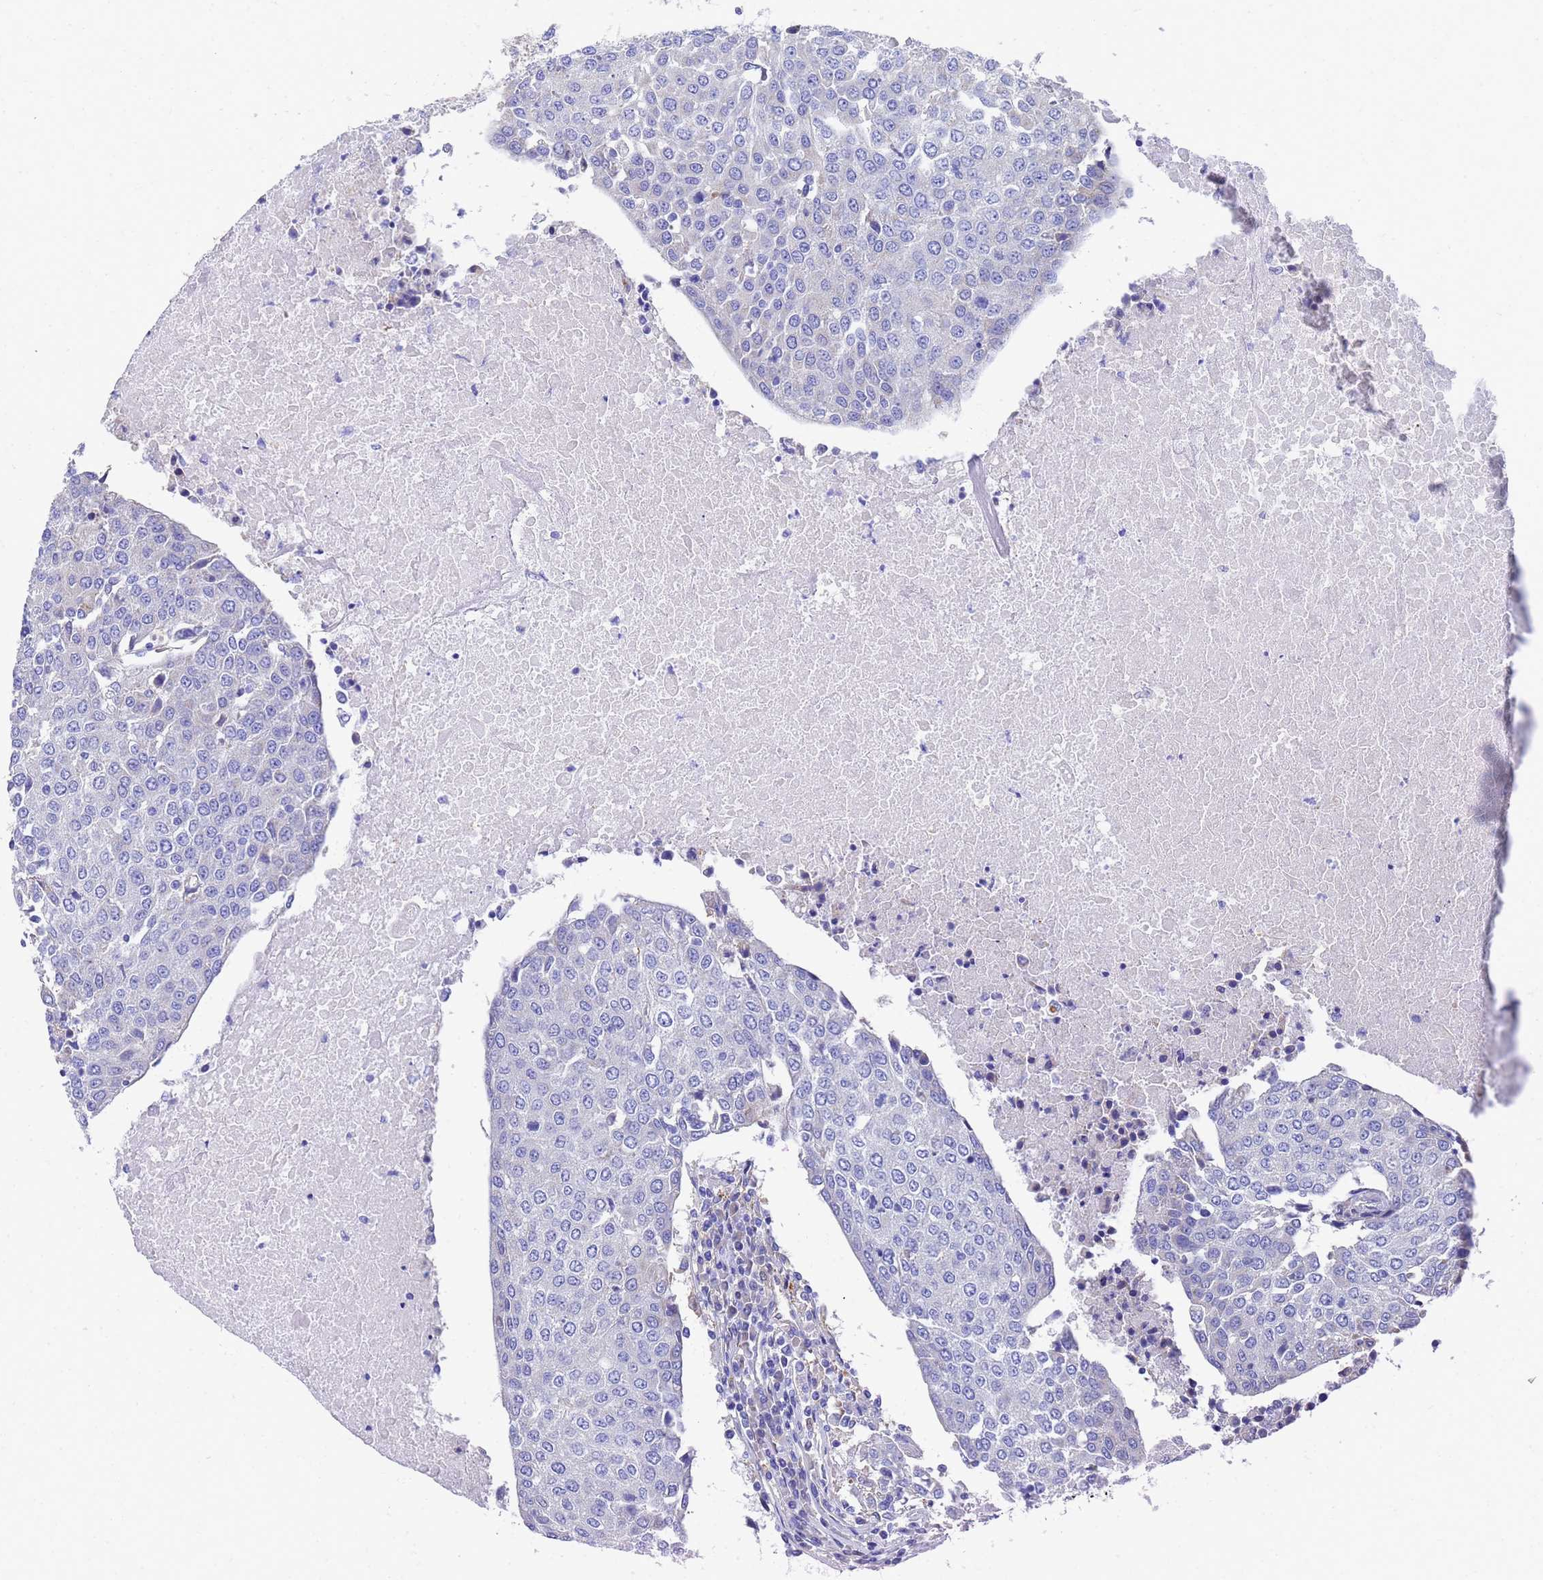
{"staining": {"intensity": "negative", "quantity": "none", "location": "none"}, "tissue": "urothelial cancer", "cell_type": "Tumor cells", "image_type": "cancer", "snomed": [{"axis": "morphology", "description": "Urothelial carcinoma, High grade"}, {"axis": "topography", "description": "Urinary bladder"}], "caption": "The image demonstrates no staining of tumor cells in high-grade urothelial carcinoma.", "gene": "TM4SF4", "patient": {"sex": "female", "age": 85}}